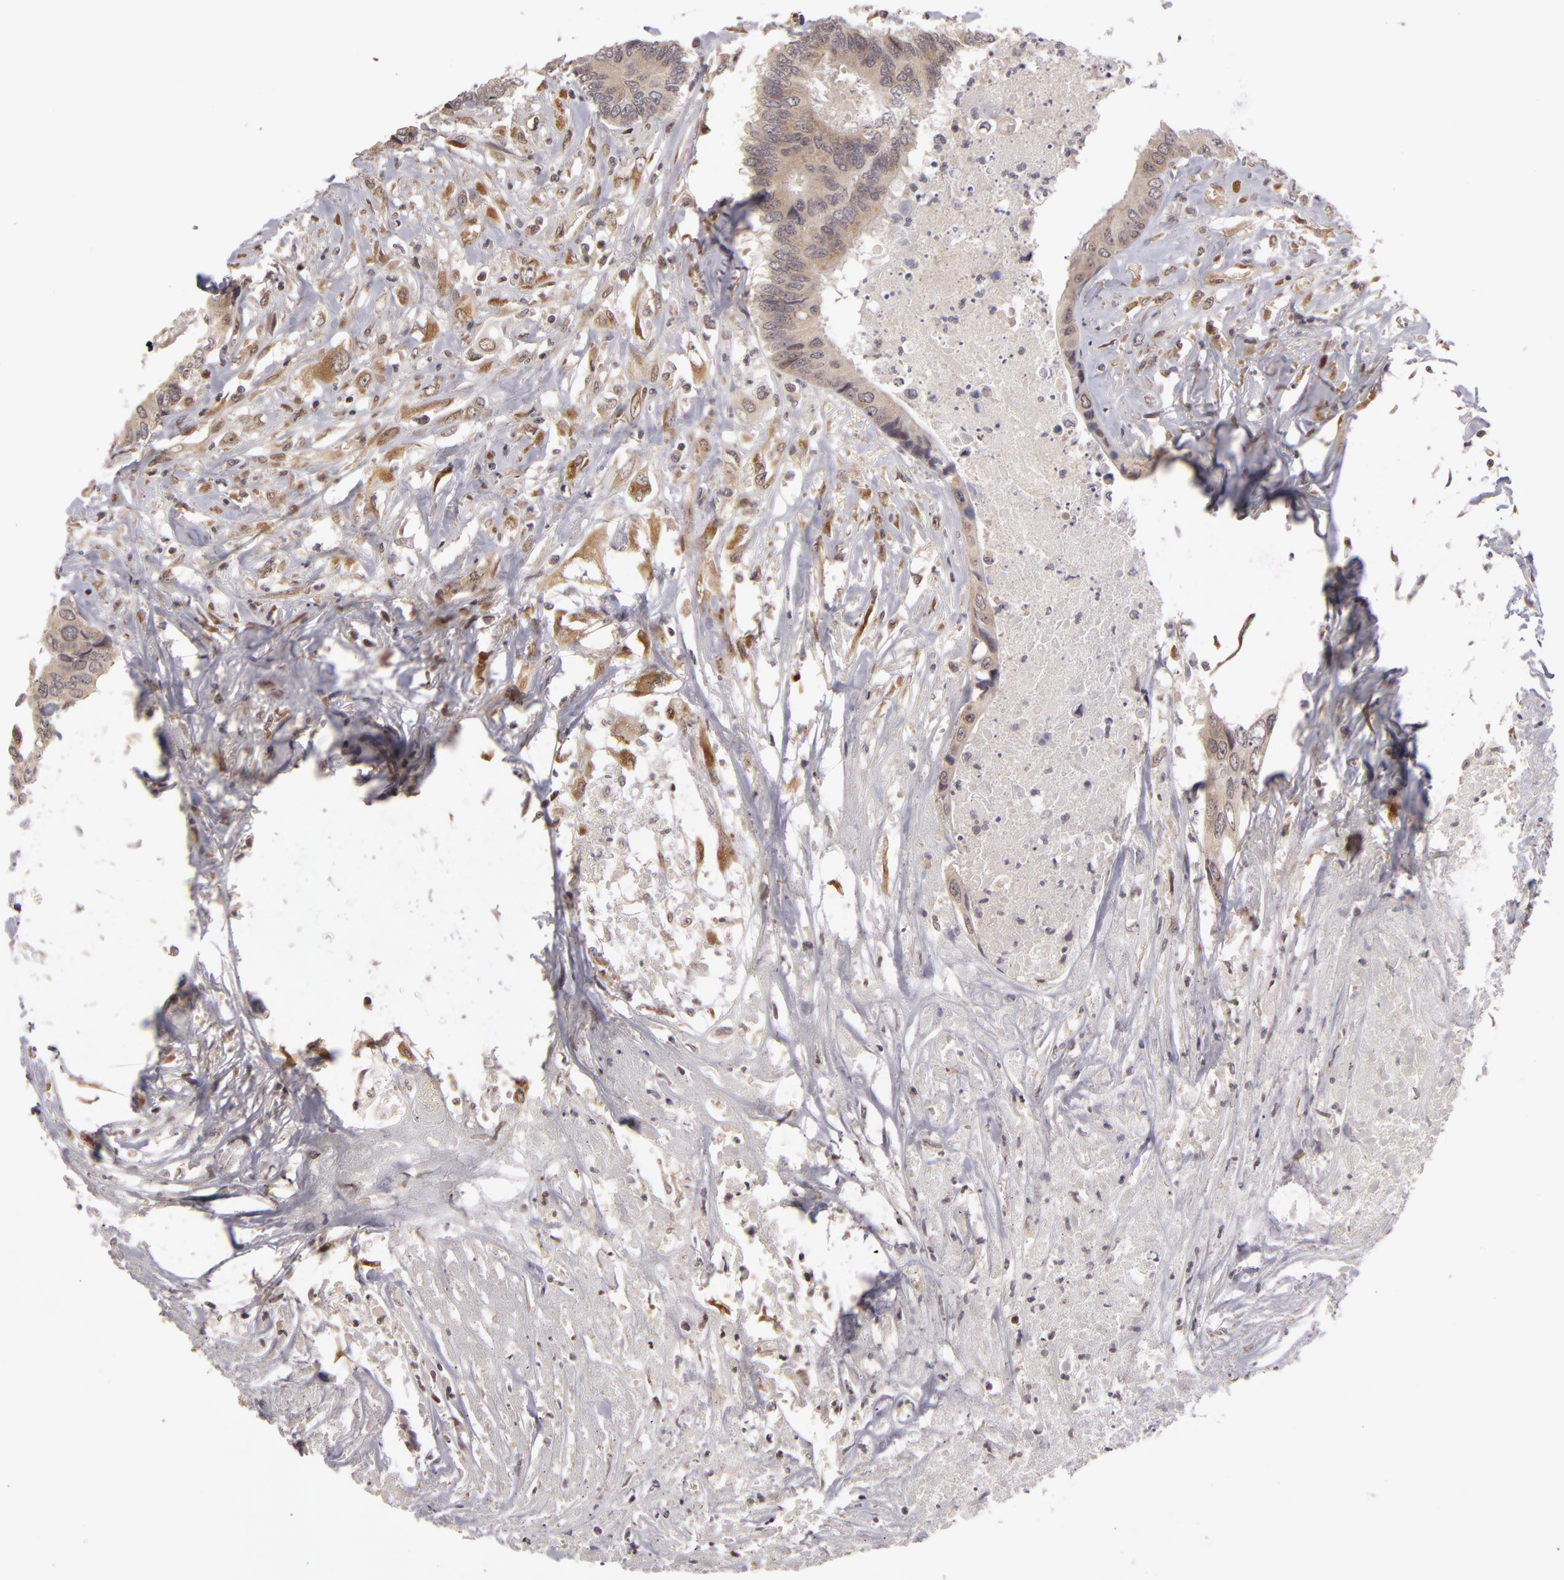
{"staining": {"intensity": "weak", "quantity": ">75%", "location": "cytoplasmic/membranous,nuclear"}, "tissue": "colorectal cancer", "cell_type": "Tumor cells", "image_type": "cancer", "snomed": [{"axis": "morphology", "description": "Adenocarcinoma, NOS"}, {"axis": "topography", "description": "Rectum"}], "caption": "A brown stain shows weak cytoplasmic/membranous and nuclear staining of a protein in colorectal adenocarcinoma tumor cells. (DAB = brown stain, brightfield microscopy at high magnification).", "gene": "ZNF133", "patient": {"sex": "male", "age": 55}}